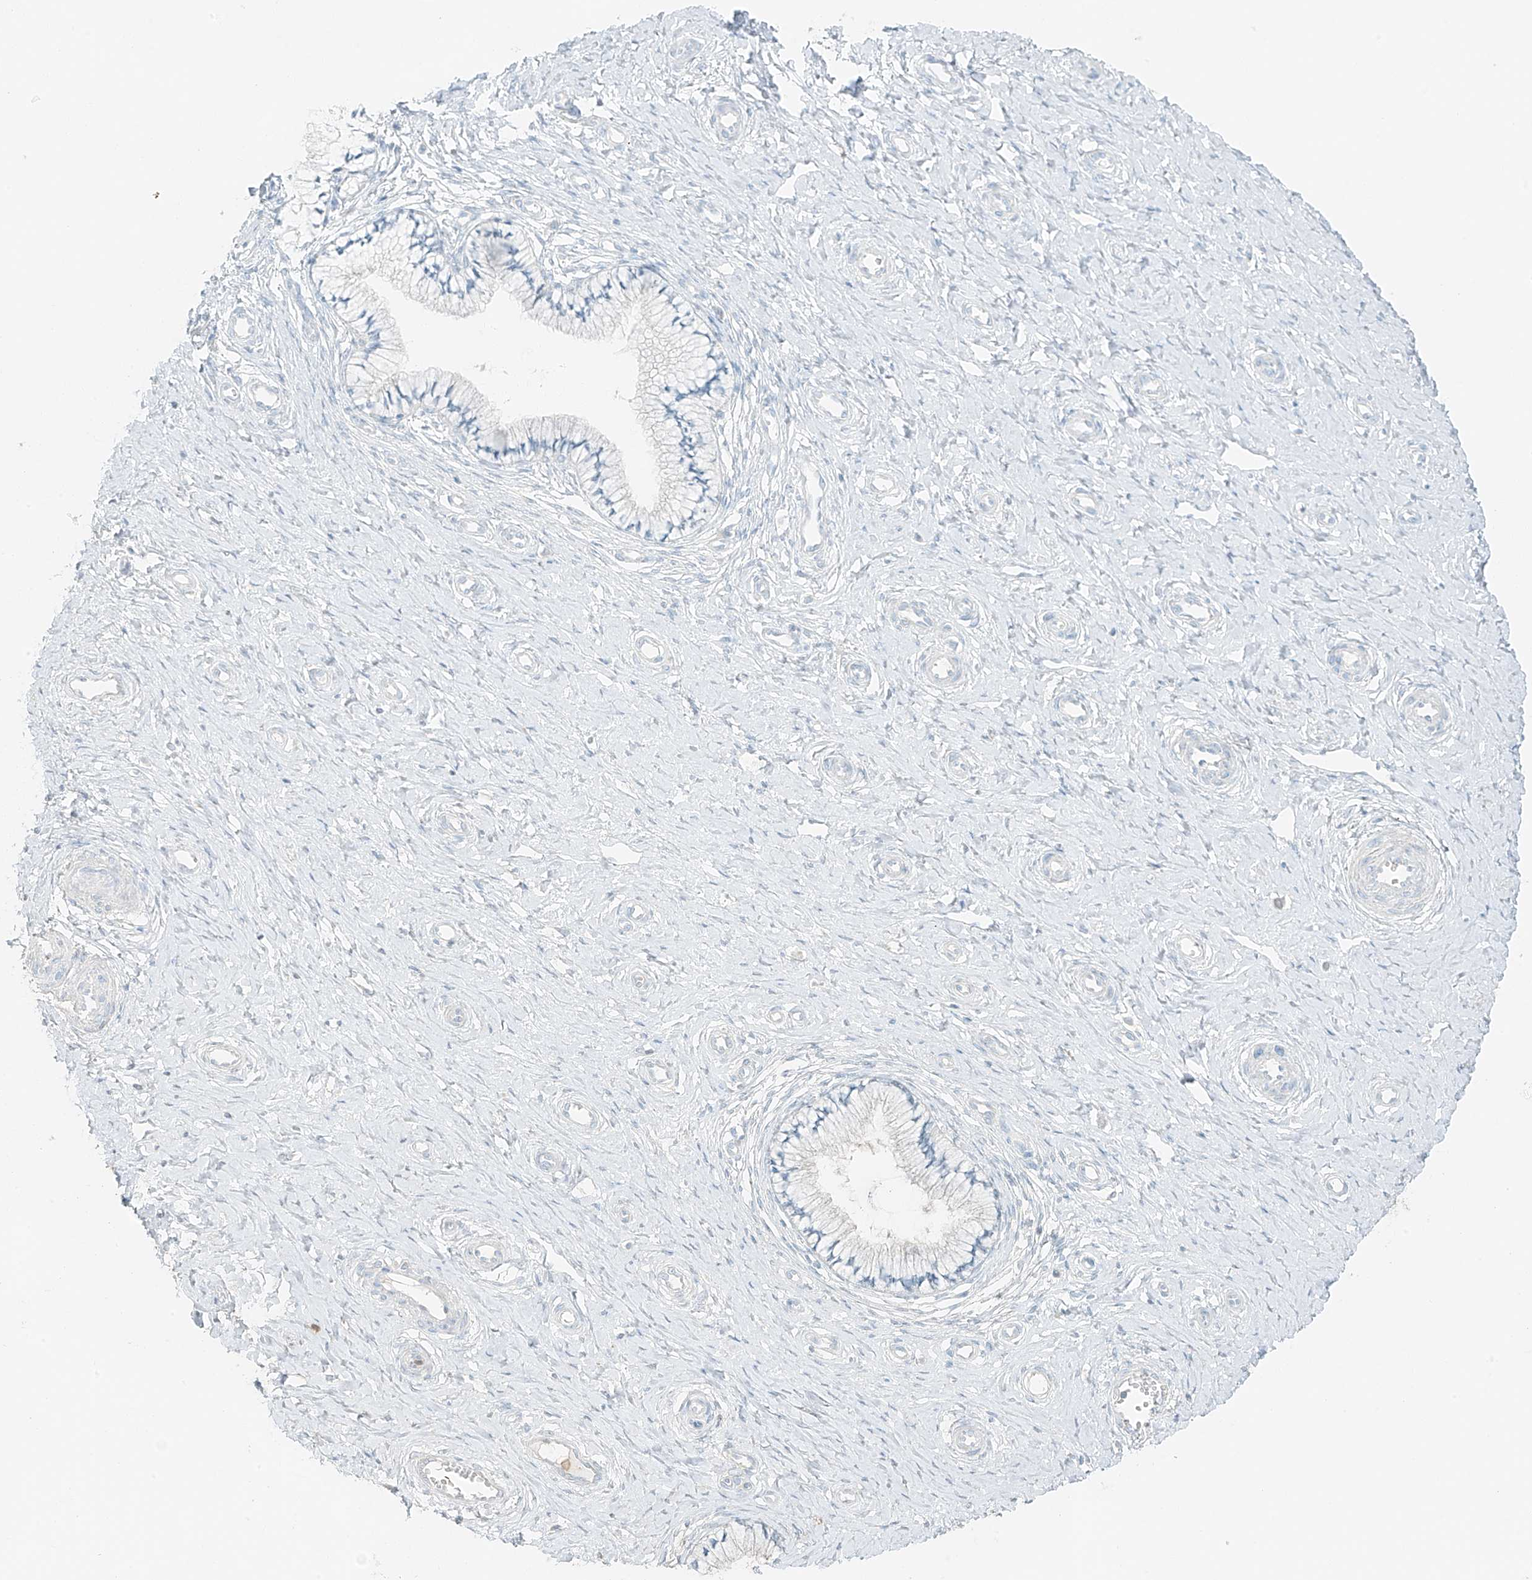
{"staining": {"intensity": "negative", "quantity": "none", "location": "none"}, "tissue": "cervix", "cell_type": "Glandular cells", "image_type": "normal", "snomed": [{"axis": "morphology", "description": "Normal tissue, NOS"}, {"axis": "topography", "description": "Cervix"}], "caption": "Immunohistochemistry (IHC) of normal cervix displays no staining in glandular cells.", "gene": "RFTN2", "patient": {"sex": "female", "age": 36}}